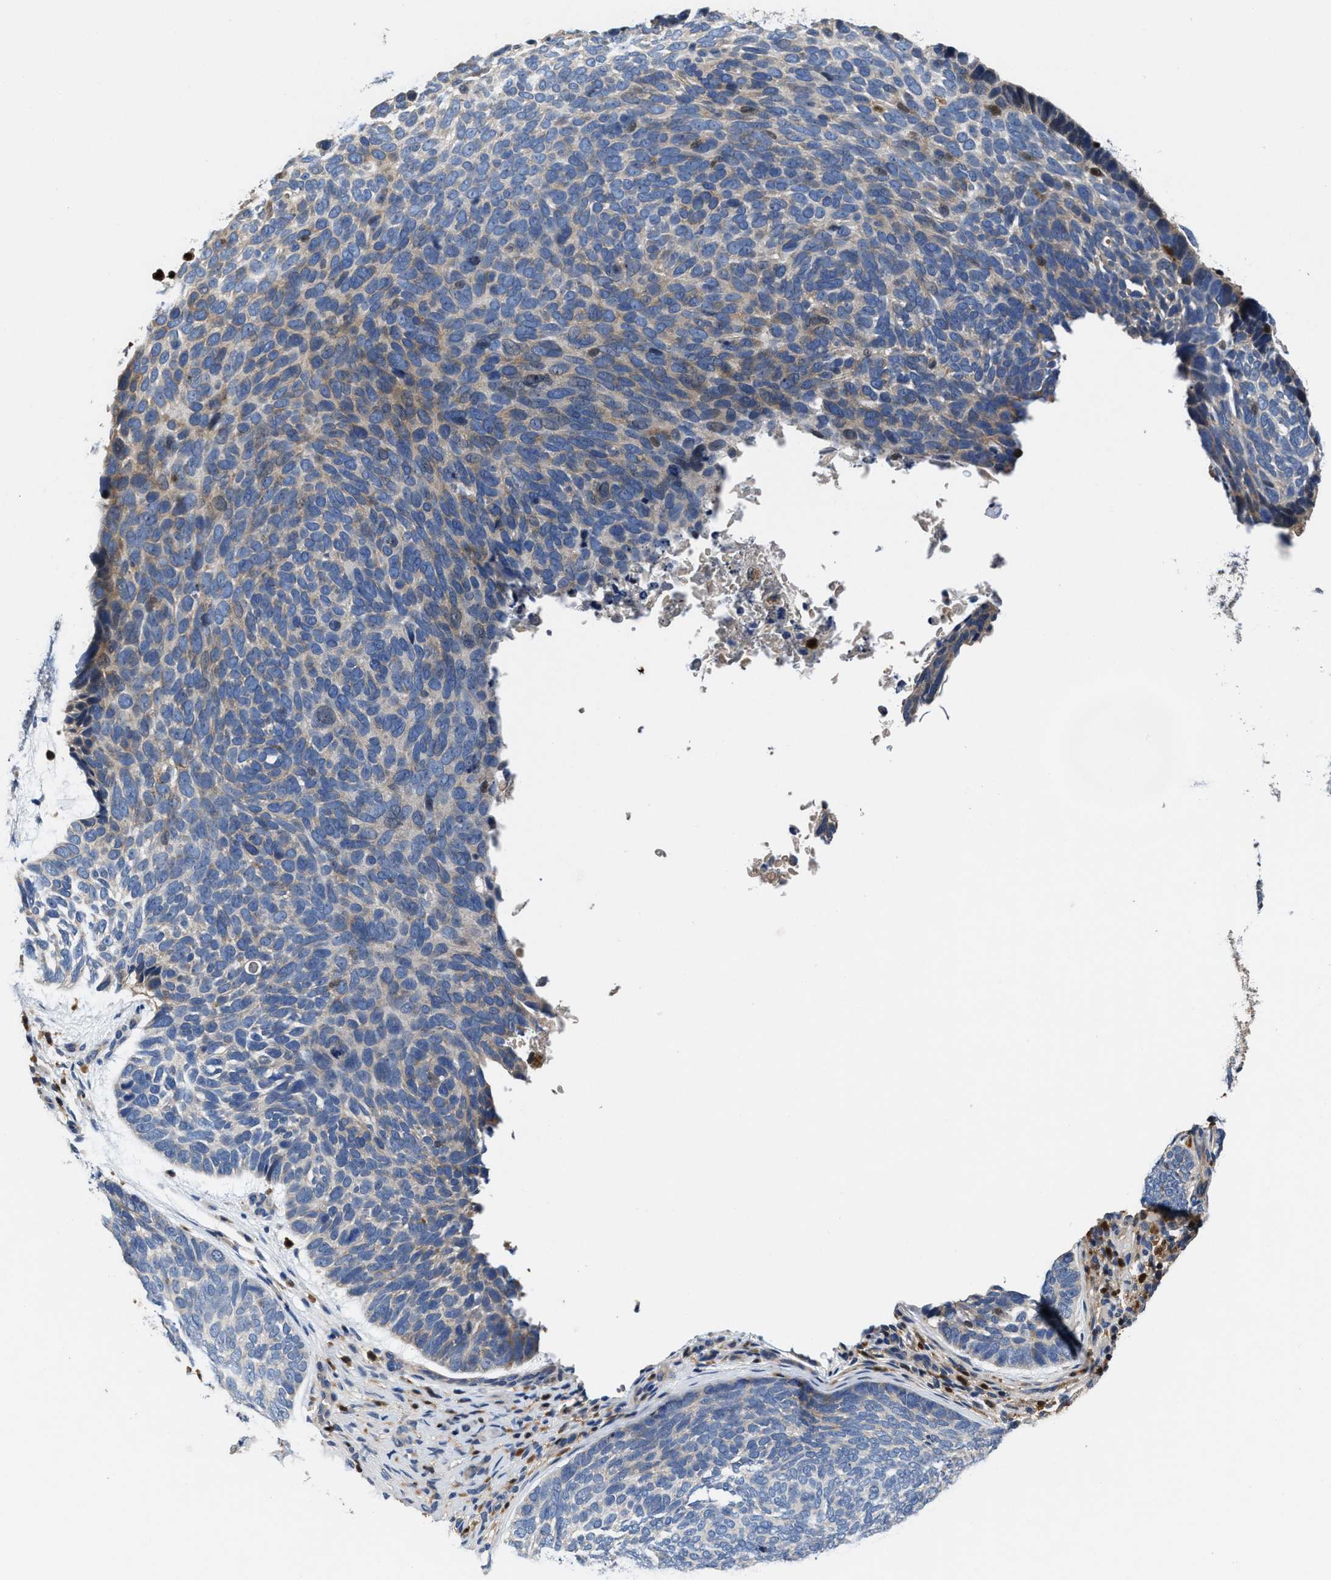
{"staining": {"intensity": "weak", "quantity": "<25%", "location": "cytoplasmic/membranous"}, "tissue": "skin cancer", "cell_type": "Tumor cells", "image_type": "cancer", "snomed": [{"axis": "morphology", "description": "Basal cell carcinoma"}, {"axis": "topography", "description": "Skin"}, {"axis": "topography", "description": "Skin of head"}], "caption": "Immunohistochemistry of human skin cancer shows no positivity in tumor cells.", "gene": "RGS10", "patient": {"sex": "female", "age": 85}}